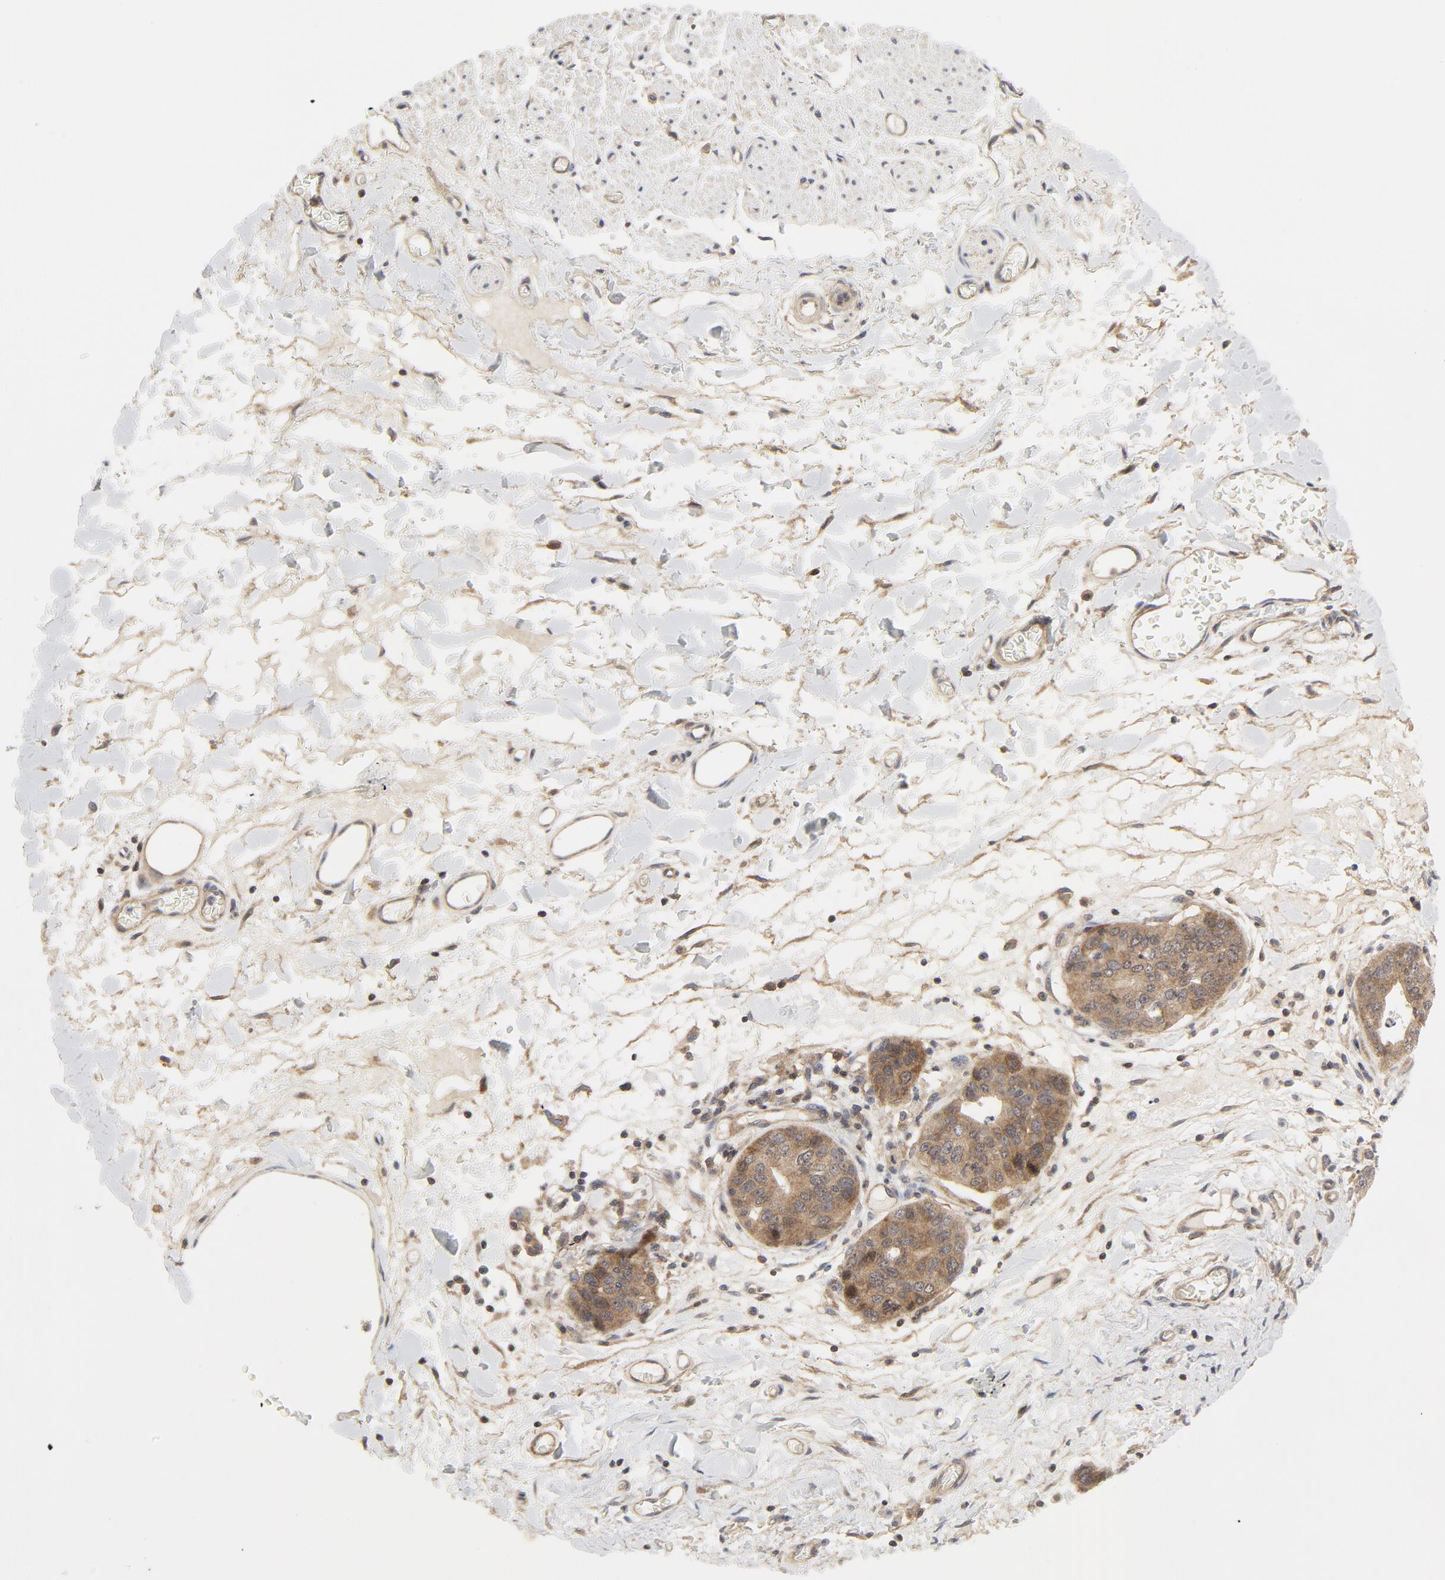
{"staining": {"intensity": "moderate", "quantity": ">75%", "location": "cytoplasmic/membranous"}, "tissue": "stomach cancer", "cell_type": "Tumor cells", "image_type": "cancer", "snomed": [{"axis": "morphology", "description": "Adenocarcinoma, NOS"}, {"axis": "topography", "description": "Esophagus"}, {"axis": "topography", "description": "Stomach"}], "caption": "Adenocarcinoma (stomach) stained with a brown dye shows moderate cytoplasmic/membranous positive expression in approximately >75% of tumor cells.", "gene": "MAP2K7", "patient": {"sex": "male", "age": 74}}